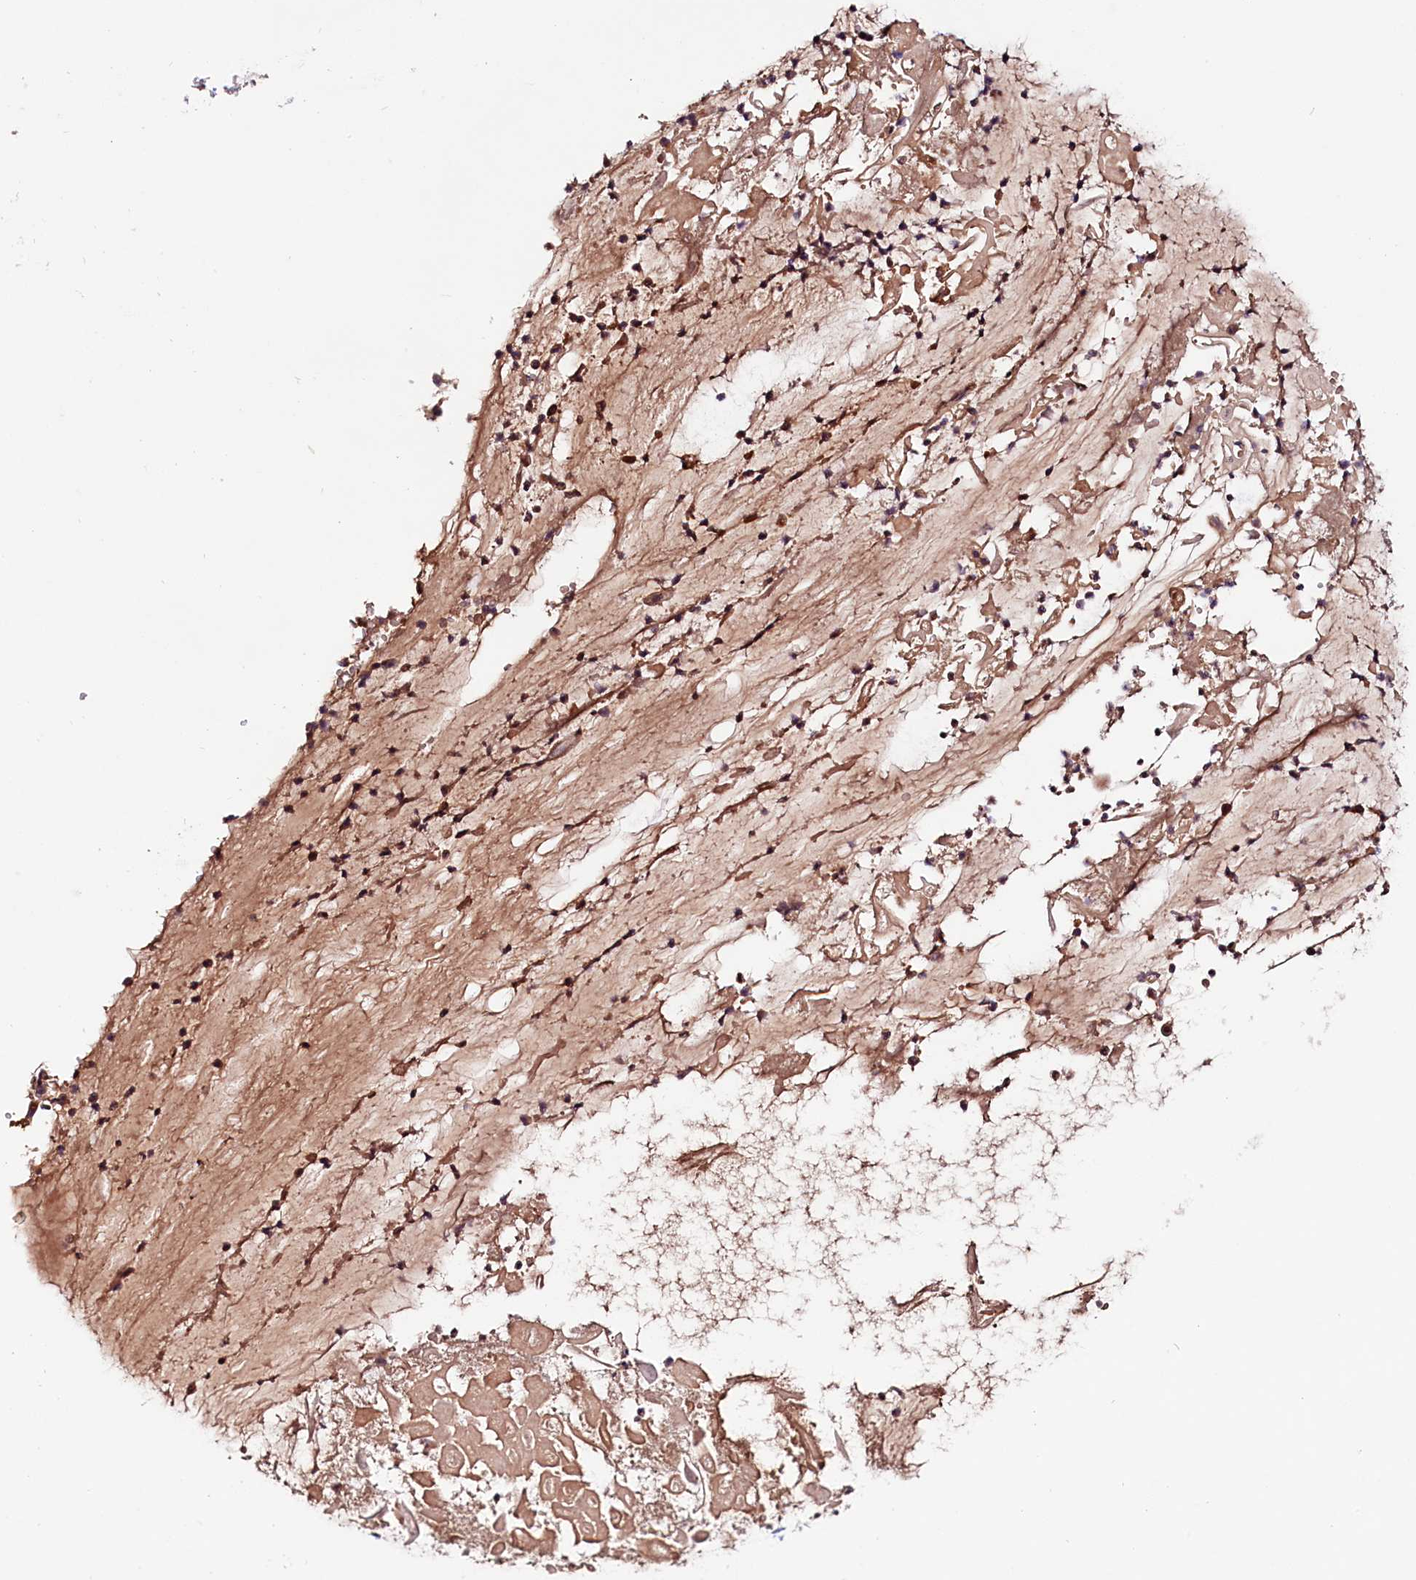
{"staining": {"intensity": "negative", "quantity": "none", "location": "none"}, "tissue": "adipose tissue", "cell_type": "Adipocytes", "image_type": "normal", "snomed": [{"axis": "morphology", "description": "Normal tissue, NOS"}, {"axis": "topography", "description": "Lymph node"}, {"axis": "topography", "description": "Cartilage tissue"}, {"axis": "topography", "description": "Bronchus"}], "caption": "Immunohistochemistry image of benign adipose tissue: adipose tissue stained with DAB displays no significant protein staining in adipocytes. (DAB immunohistochemistry (IHC), high magnification).", "gene": "SPG11", "patient": {"sex": "male", "age": 63}}